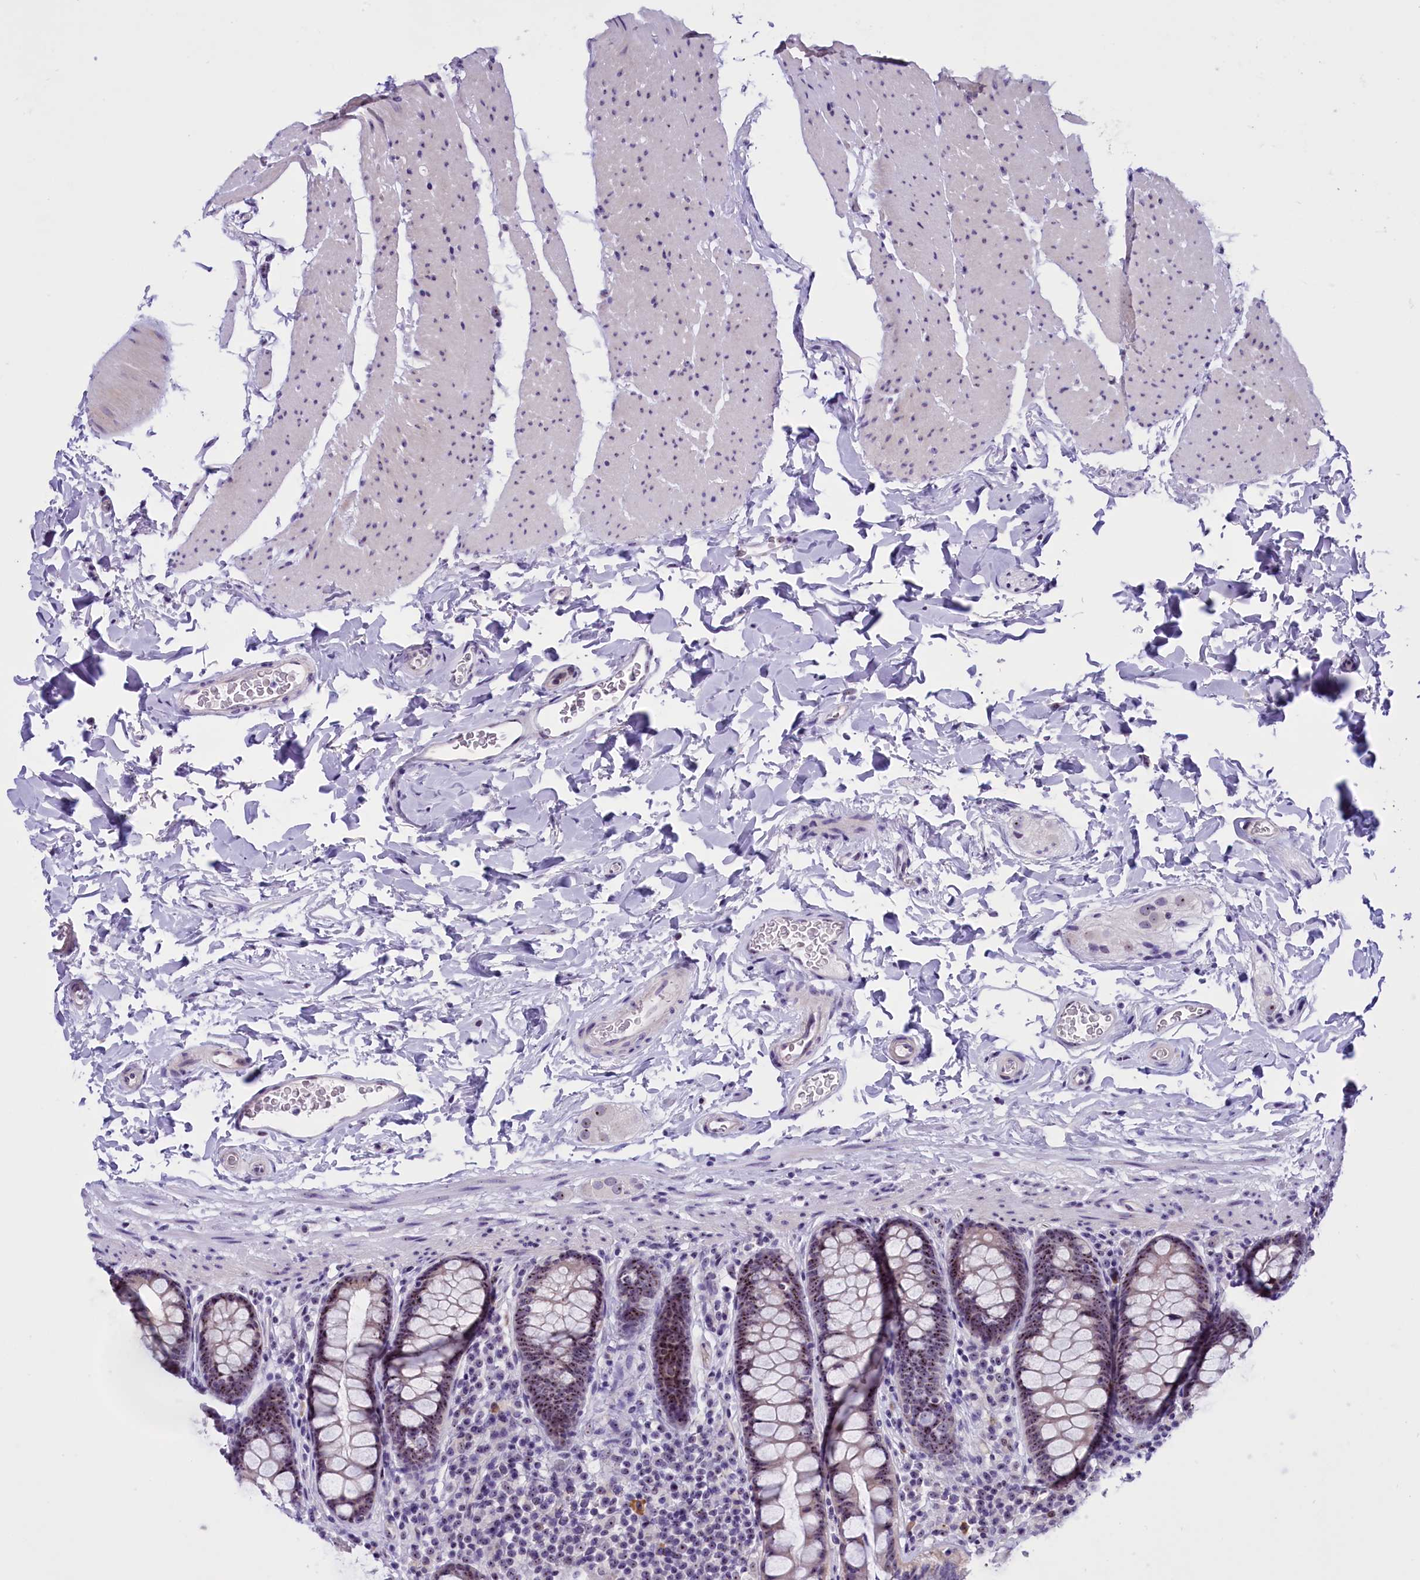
{"staining": {"intensity": "moderate", "quantity": ">75%", "location": "nuclear"}, "tissue": "colon", "cell_type": "Endothelial cells", "image_type": "normal", "snomed": [{"axis": "morphology", "description": "Normal tissue, NOS"}, {"axis": "topography", "description": "Colon"}], "caption": "A brown stain shows moderate nuclear staining of a protein in endothelial cells of benign colon. The staining is performed using DAB (3,3'-diaminobenzidine) brown chromogen to label protein expression. The nuclei are counter-stained blue using hematoxylin.", "gene": "TBL3", "patient": {"sex": "female", "age": 80}}